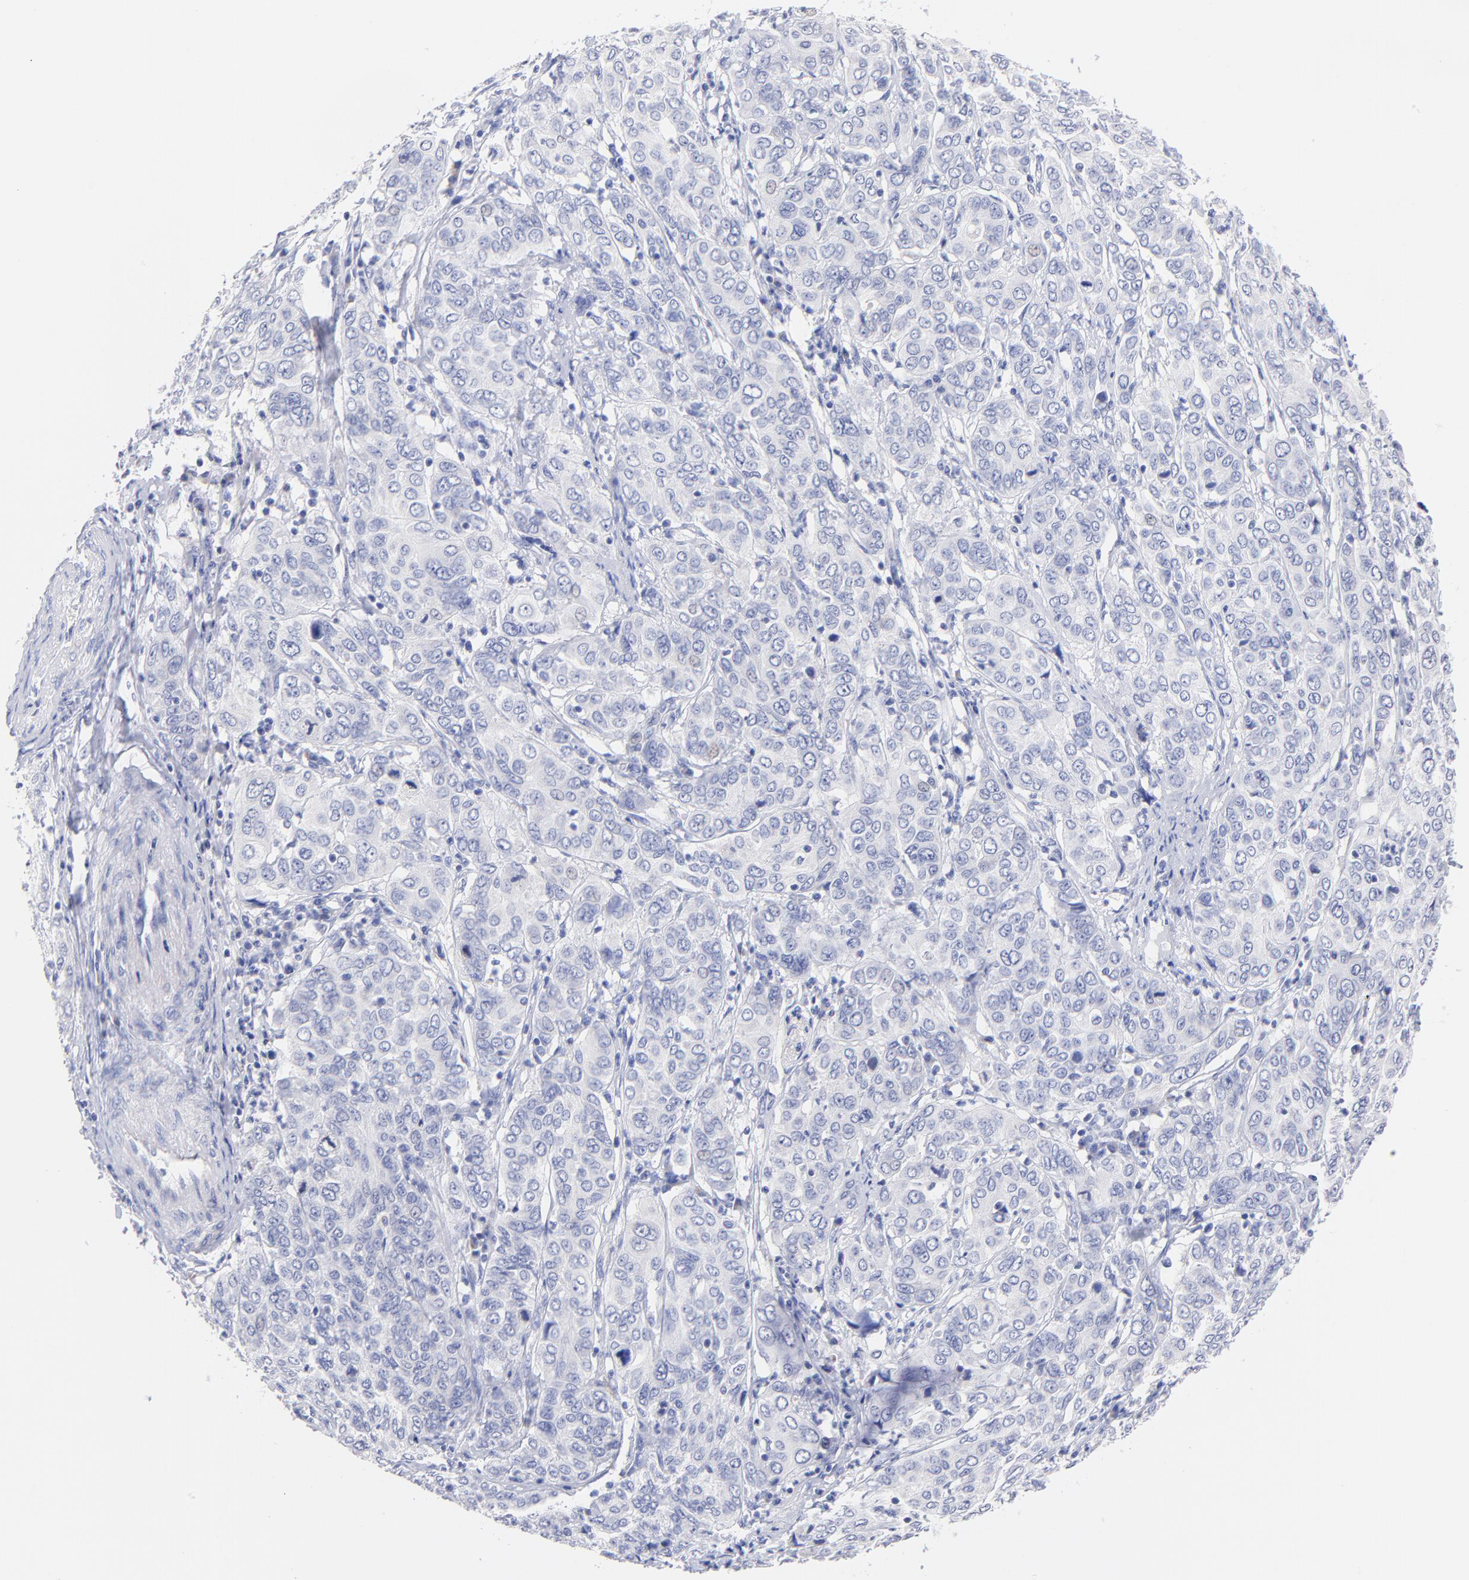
{"staining": {"intensity": "negative", "quantity": "none", "location": "none"}, "tissue": "cervical cancer", "cell_type": "Tumor cells", "image_type": "cancer", "snomed": [{"axis": "morphology", "description": "Squamous cell carcinoma, NOS"}, {"axis": "topography", "description": "Cervix"}], "caption": "A micrograph of human cervical cancer (squamous cell carcinoma) is negative for staining in tumor cells. (DAB (3,3'-diaminobenzidine) immunohistochemistry (IHC) with hematoxylin counter stain).", "gene": "CFAP57", "patient": {"sex": "female", "age": 38}}